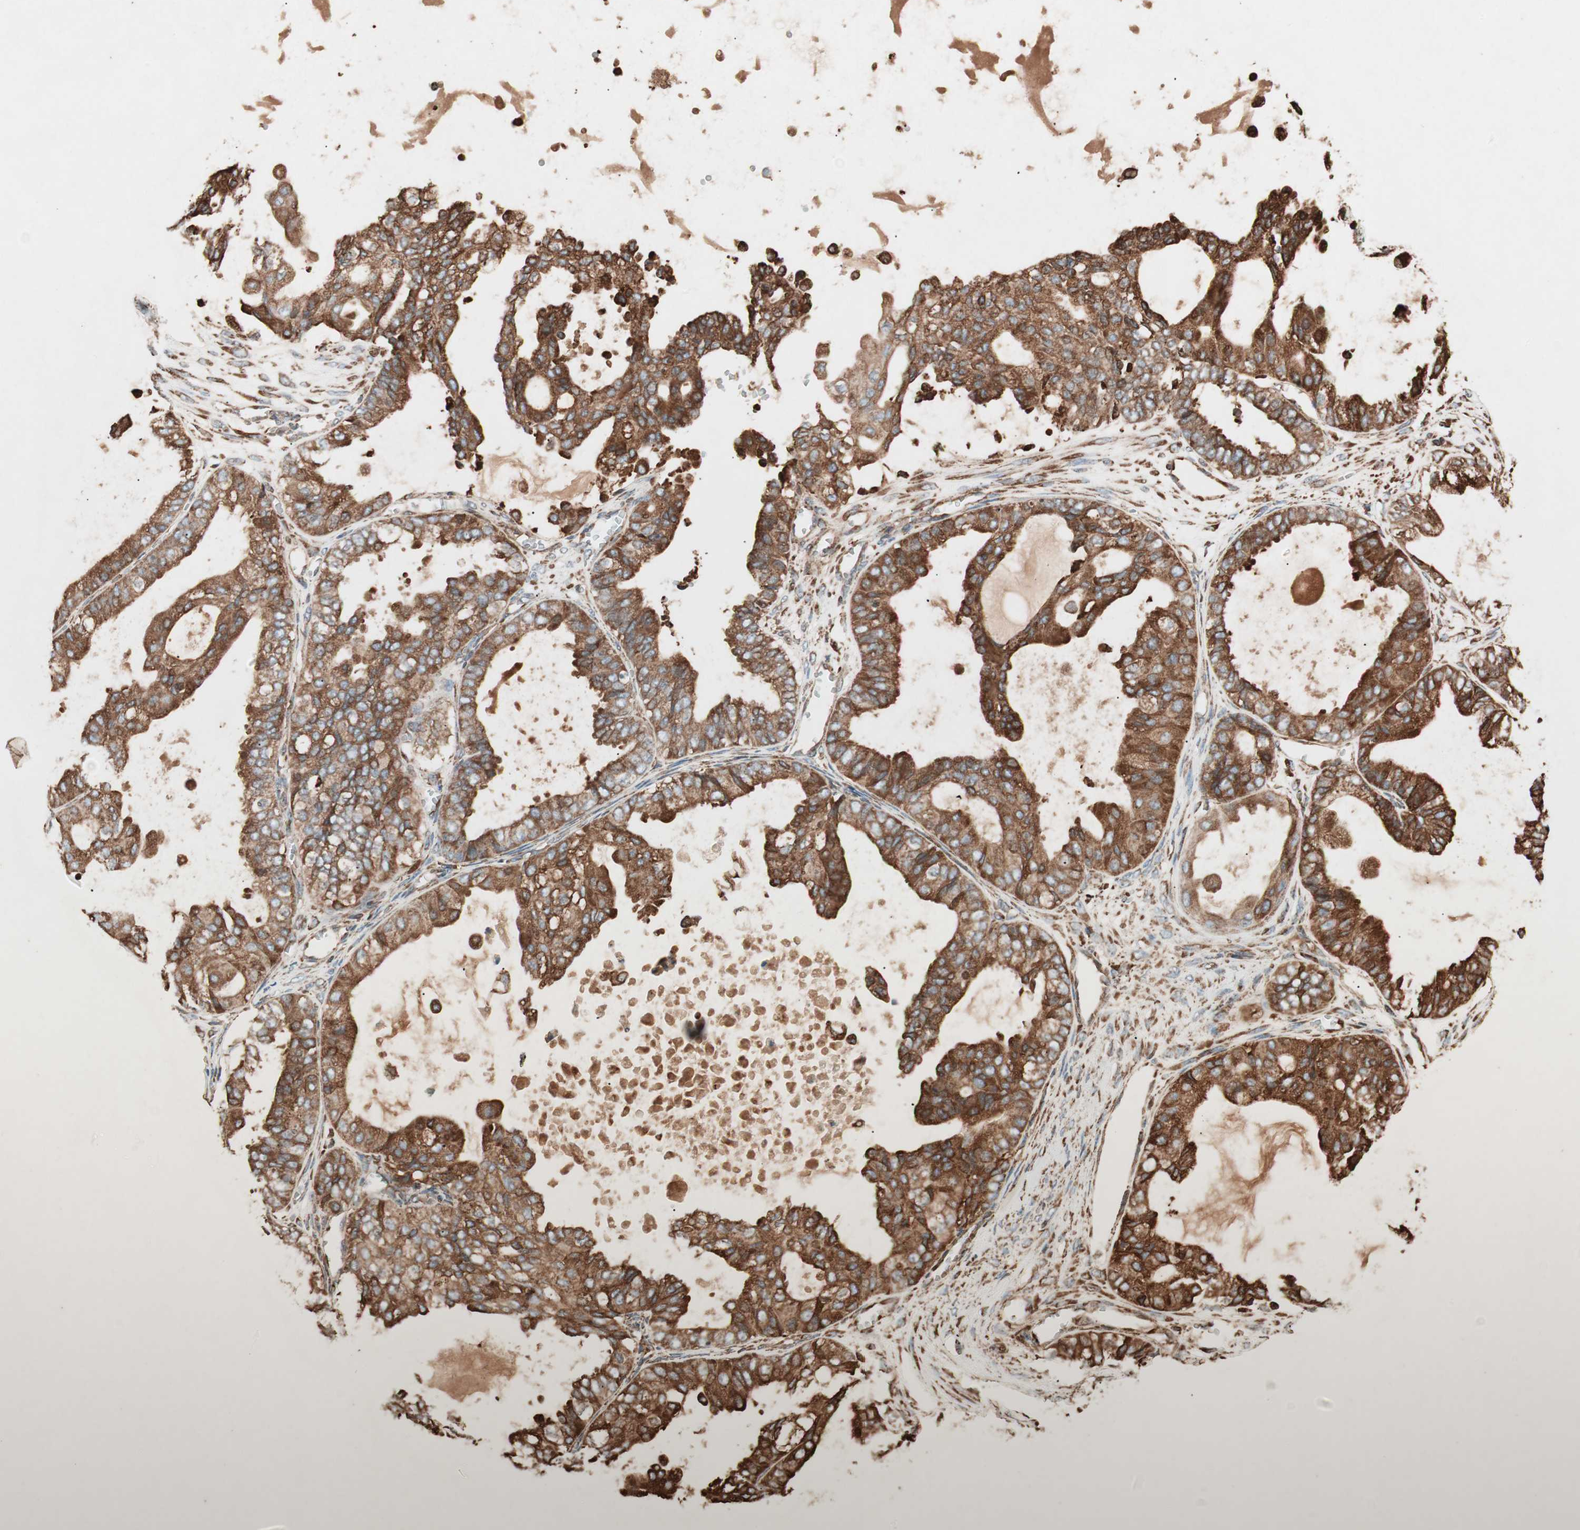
{"staining": {"intensity": "strong", "quantity": ">75%", "location": "cytoplasmic/membranous"}, "tissue": "ovarian cancer", "cell_type": "Tumor cells", "image_type": "cancer", "snomed": [{"axis": "morphology", "description": "Carcinoma, NOS"}, {"axis": "morphology", "description": "Carcinoma, endometroid"}, {"axis": "topography", "description": "Ovary"}], "caption": "Ovarian cancer (carcinoma) stained with a brown dye exhibits strong cytoplasmic/membranous positive expression in approximately >75% of tumor cells.", "gene": "VEGFA", "patient": {"sex": "female", "age": 50}}